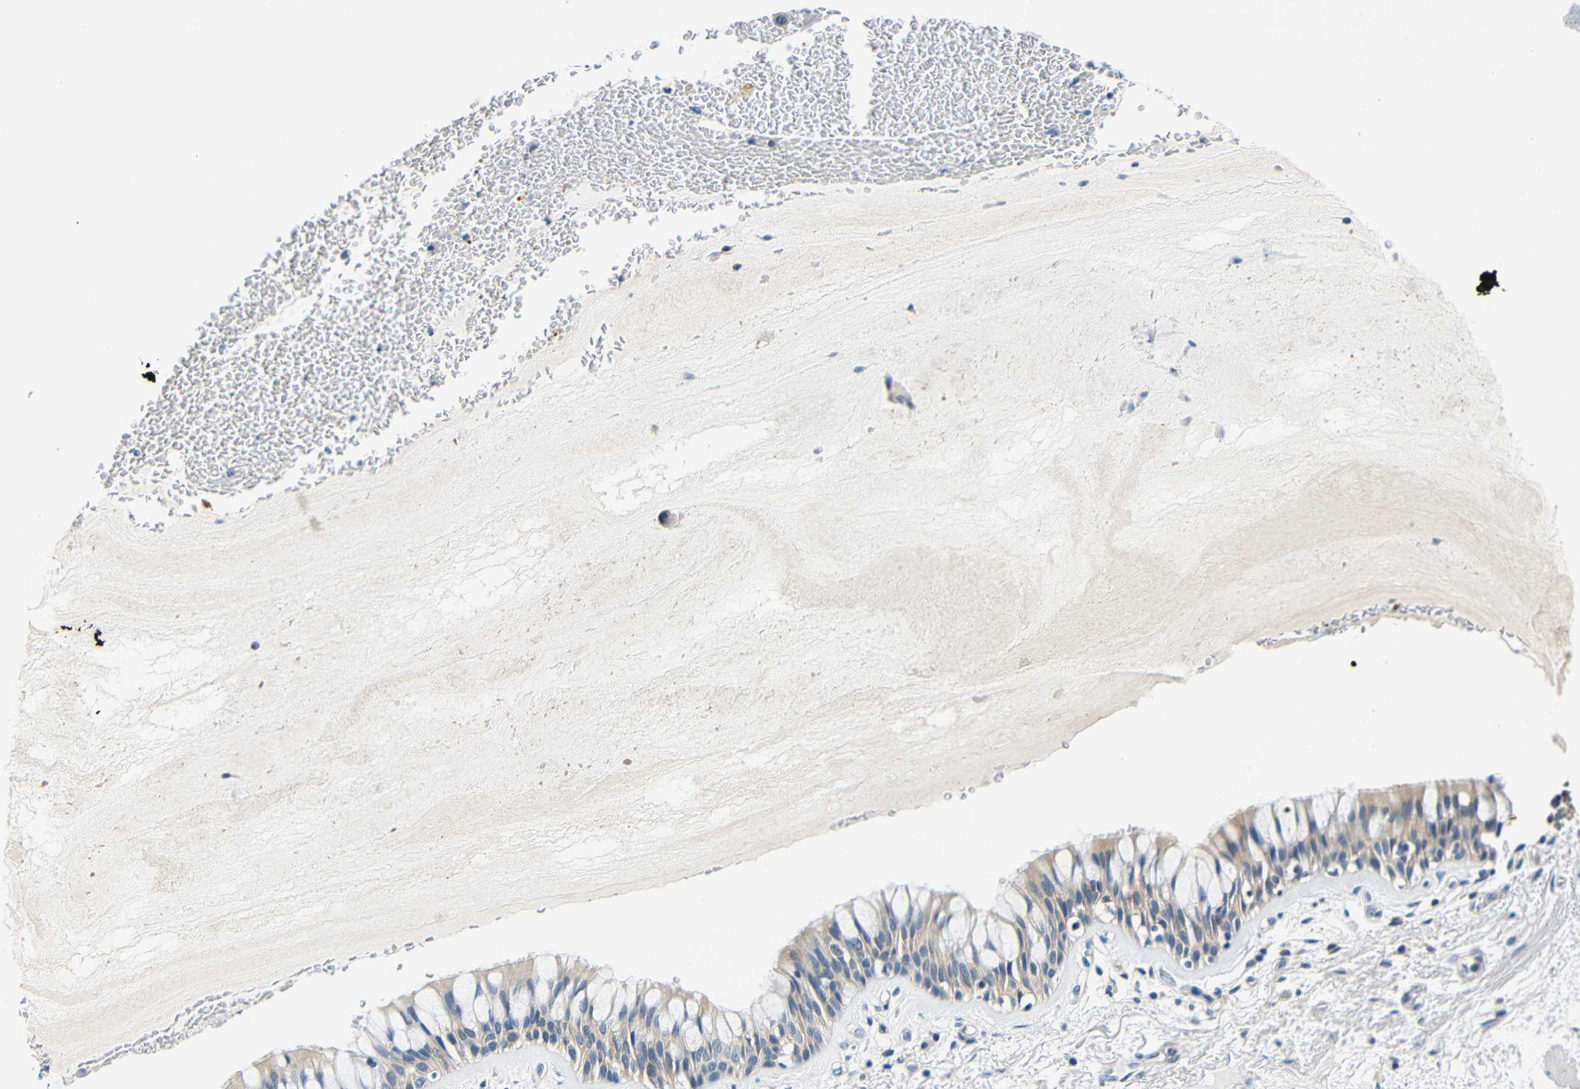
{"staining": {"intensity": "weak", "quantity": "25%-75%", "location": "cytoplasmic/membranous"}, "tissue": "bronchus", "cell_type": "Respiratory epithelial cells", "image_type": "normal", "snomed": [{"axis": "morphology", "description": "Normal tissue, NOS"}, {"axis": "topography", "description": "Bronchus"}], "caption": "Bronchus stained with DAB IHC exhibits low levels of weak cytoplasmic/membranous positivity in approximately 25%-75% of respiratory epithelial cells. (DAB (3,3'-diaminobenzidine) IHC with brightfield microscopy, high magnification).", "gene": "ADAP1", "patient": {"sex": "male", "age": 66}}